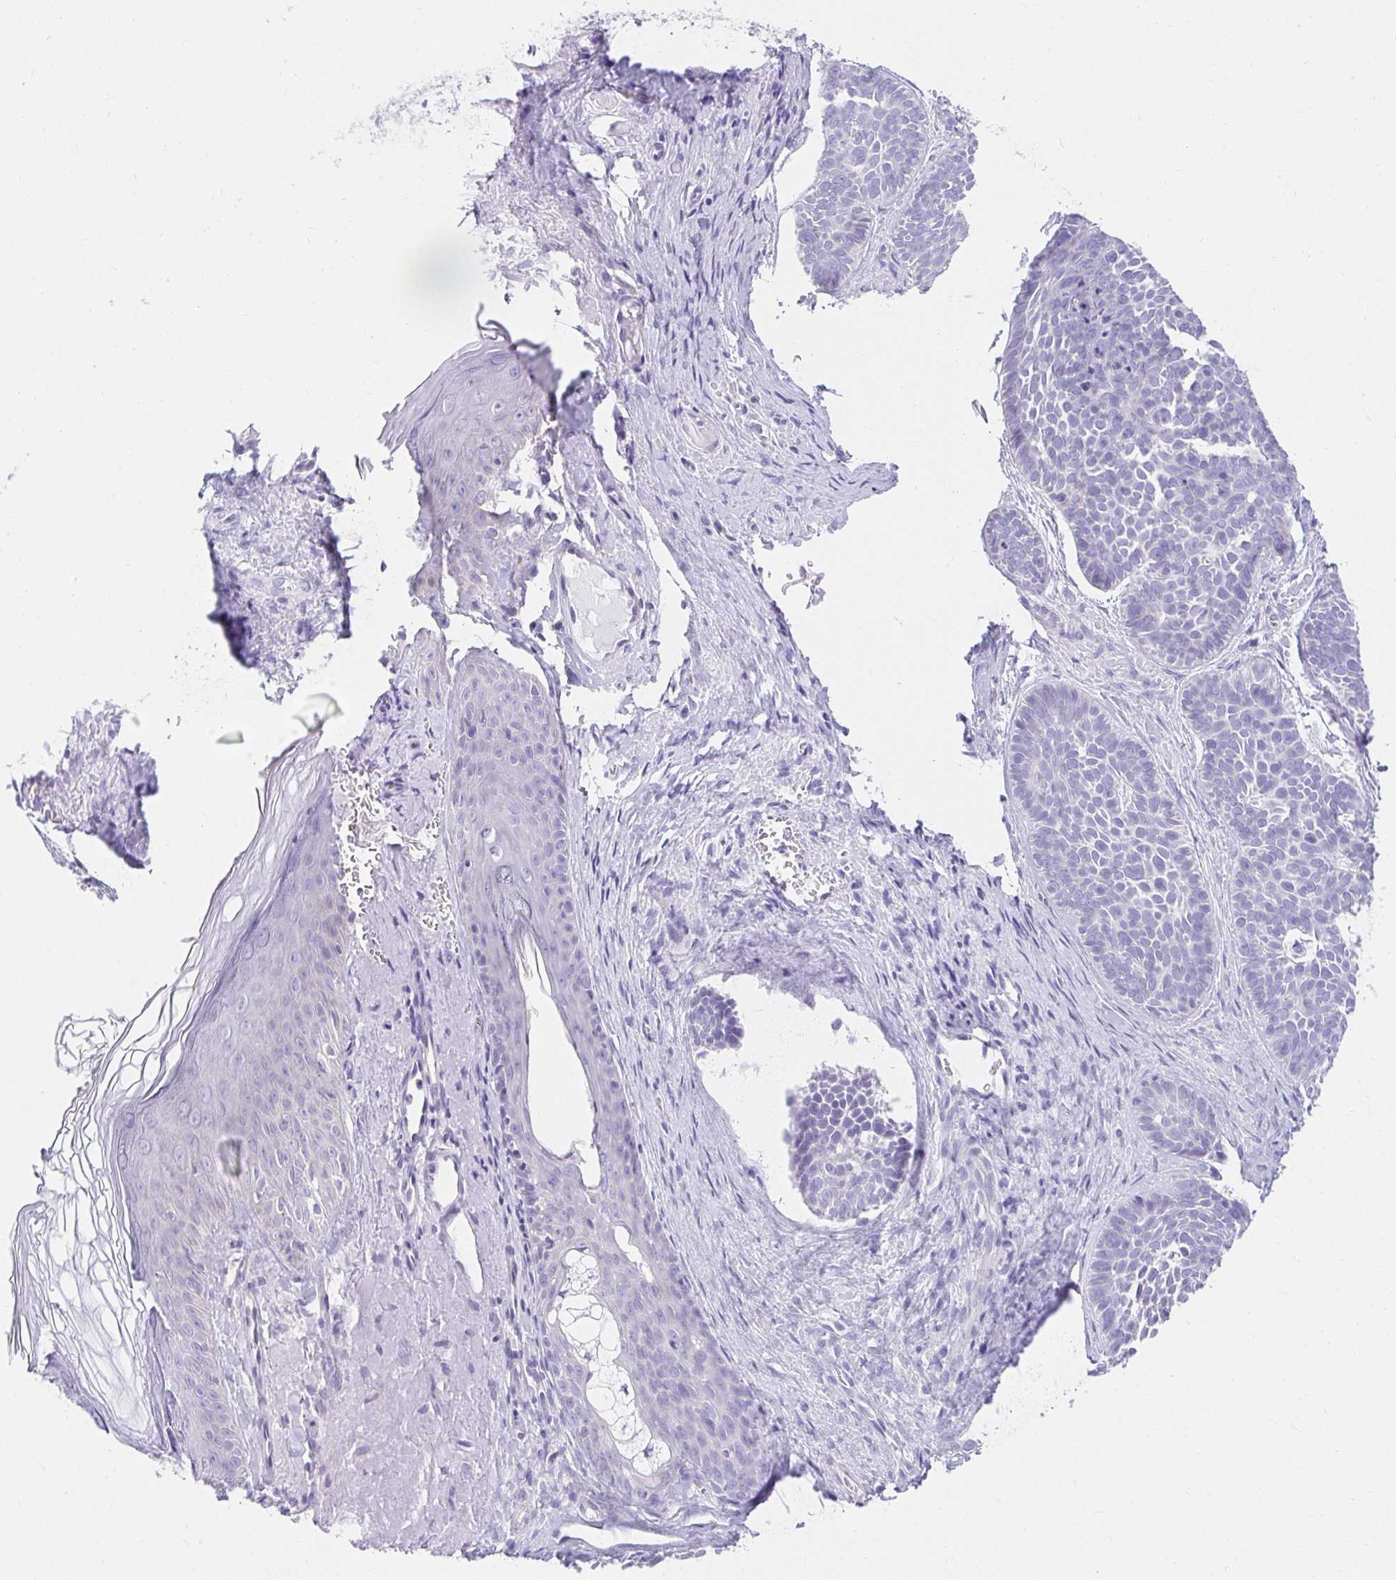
{"staining": {"intensity": "negative", "quantity": "none", "location": "none"}, "tissue": "skin cancer", "cell_type": "Tumor cells", "image_type": "cancer", "snomed": [{"axis": "morphology", "description": "Basal cell carcinoma"}, {"axis": "topography", "description": "Skin"}], "caption": "The image exhibits no significant positivity in tumor cells of skin cancer (basal cell carcinoma).", "gene": "VGLL1", "patient": {"sex": "male", "age": 81}}